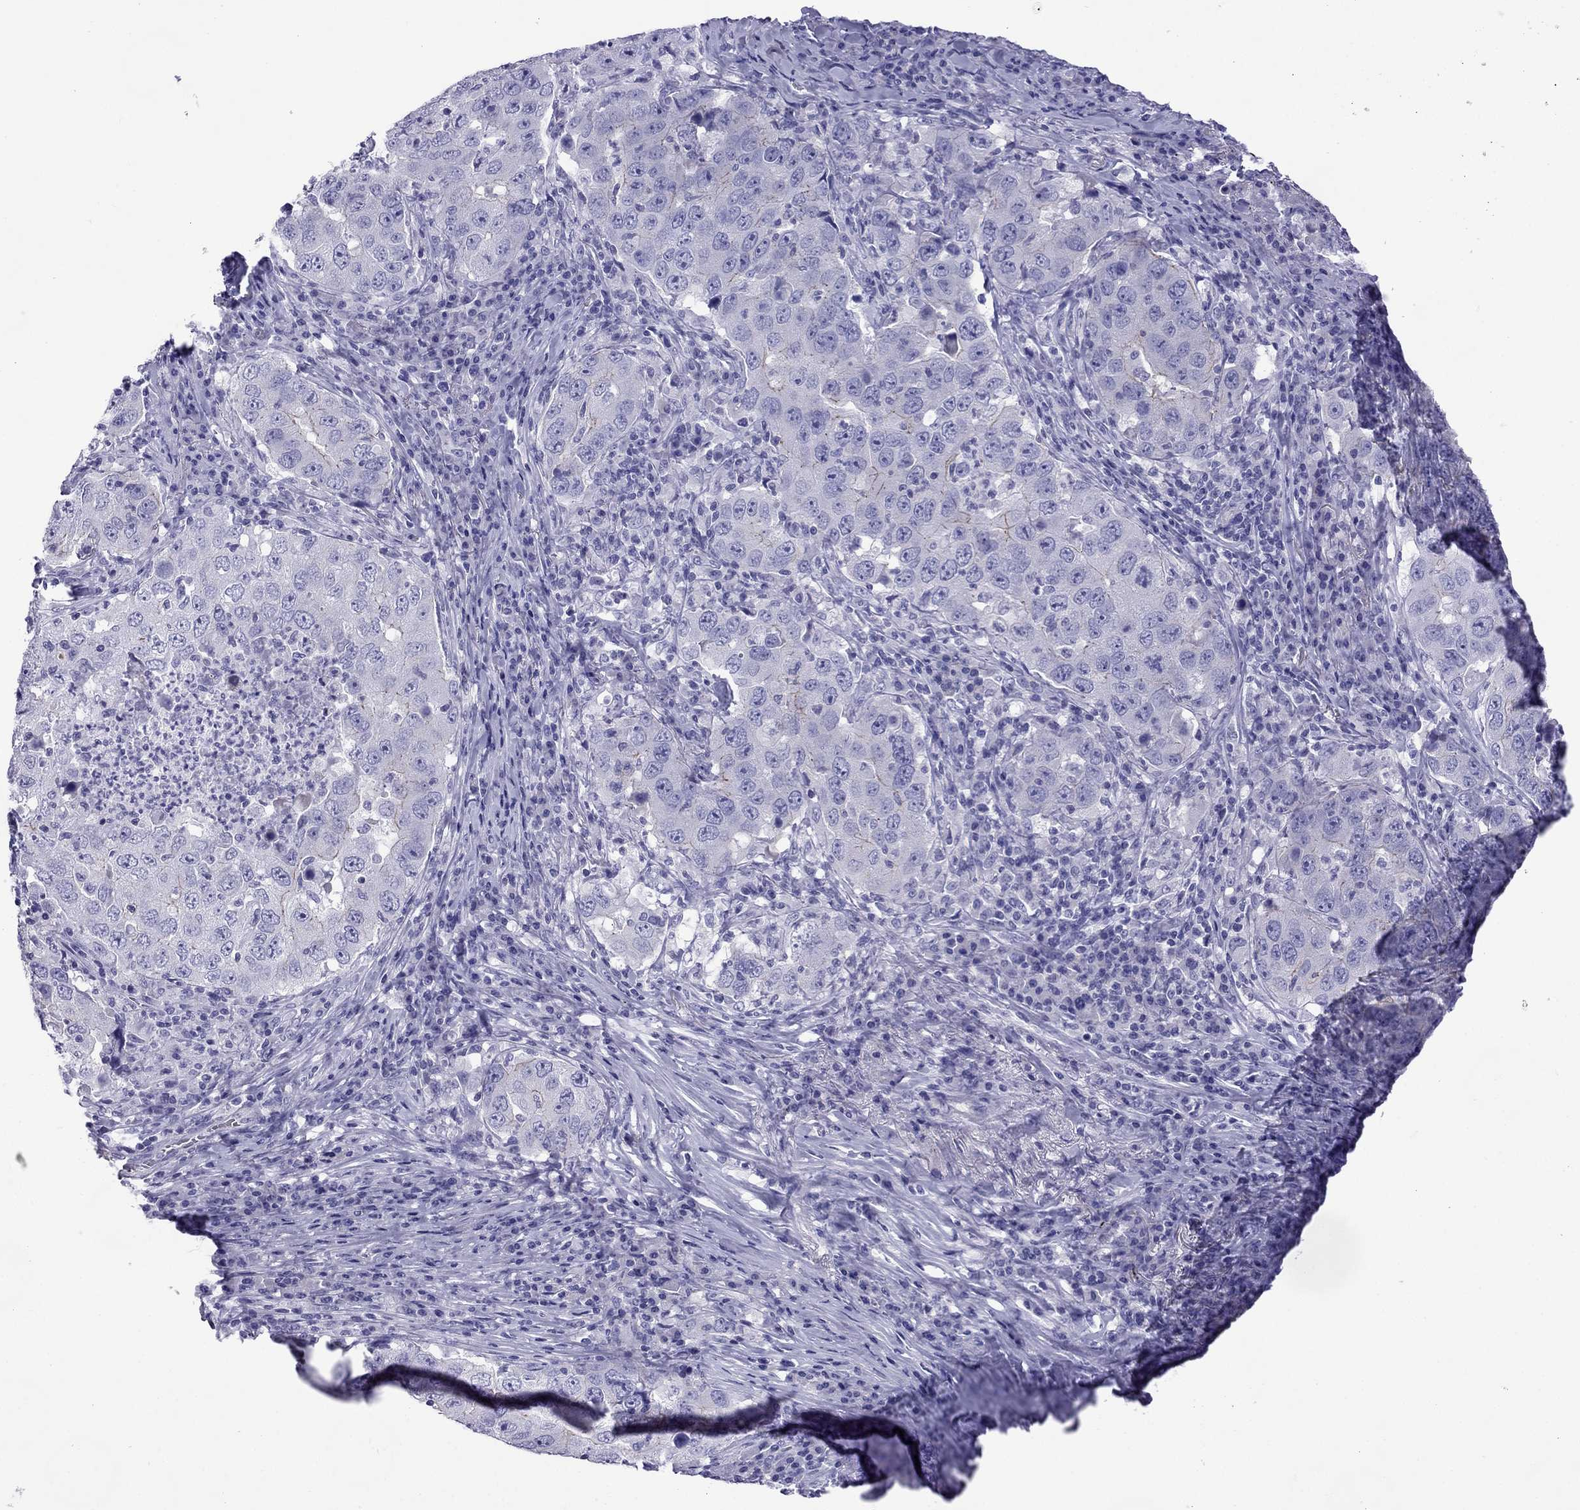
{"staining": {"intensity": "negative", "quantity": "none", "location": "none"}, "tissue": "lung cancer", "cell_type": "Tumor cells", "image_type": "cancer", "snomed": [{"axis": "morphology", "description": "Adenocarcinoma, NOS"}, {"axis": "topography", "description": "Lung"}], "caption": "Immunohistochemical staining of human lung cancer demonstrates no significant expression in tumor cells.", "gene": "MYL11", "patient": {"sex": "male", "age": 73}}